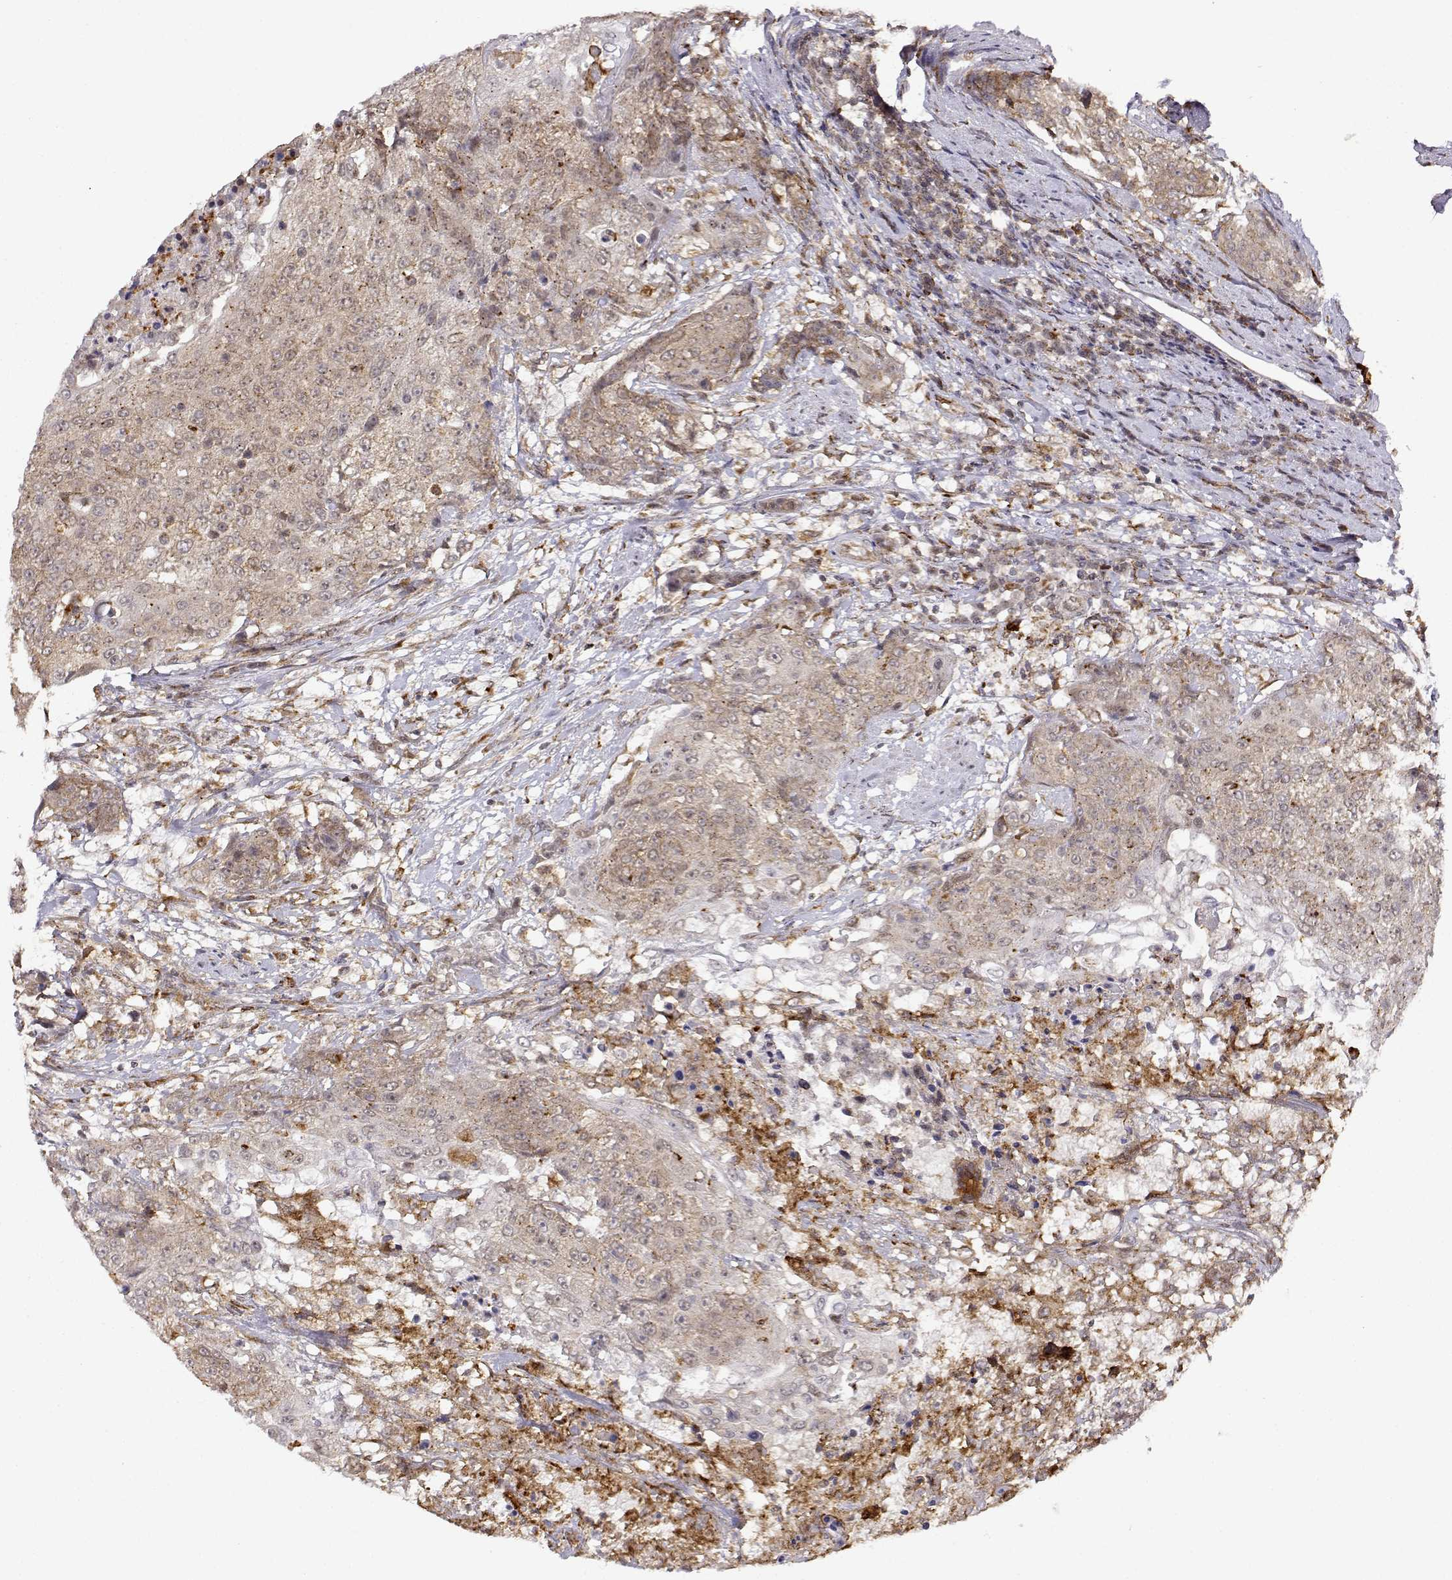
{"staining": {"intensity": "weak", "quantity": ">75%", "location": "cytoplasmic/membranous"}, "tissue": "urothelial cancer", "cell_type": "Tumor cells", "image_type": "cancer", "snomed": [{"axis": "morphology", "description": "Urothelial carcinoma, High grade"}, {"axis": "topography", "description": "Urinary bladder"}], "caption": "Approximately >75% of tumor cells in human urothelial carcinoma (high-grade) show weak cytoplasmic/membranous protein staining as visualized by brown immunohistochemical staining.", "gene": "RNF13", "patient": {"sex": "female", "age": 63}}